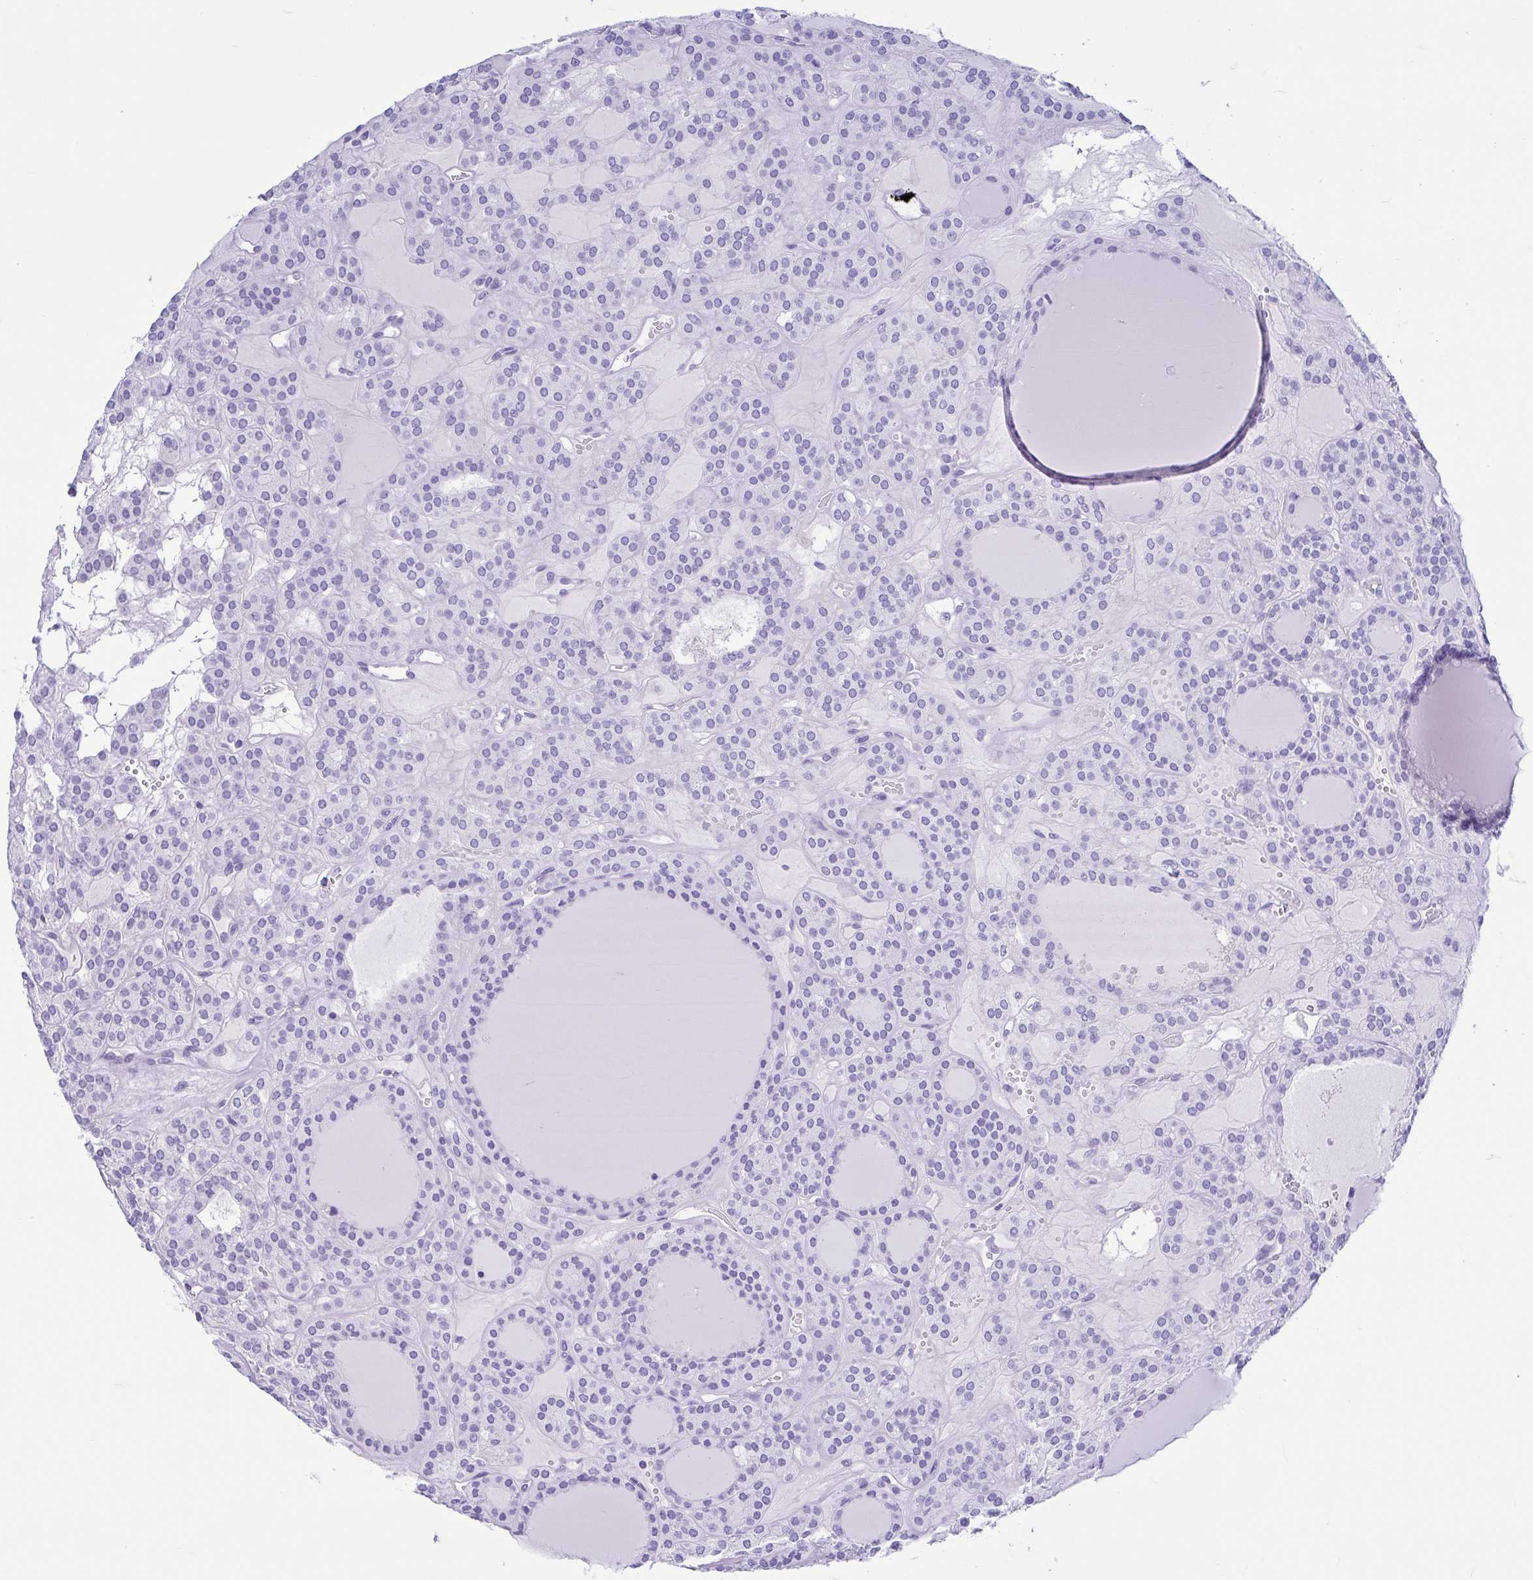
{"staining": {"intensity": "negative", "quantity": "none", "location": "none"}, "tissue": "thyroid cancer", "cell_type": "Tumor cells", "image_type": "cancer", "snomed": [{"axis": "morphology", "description": "Follicular adenoma carcinoma, NOS"}, {"axis": "topography", "description": "Thyroid gland"}], "caption": "Immunohistochemical staining of human follicular adenoma carcinoma (thyroid) demonstrates no significant positivity in tumor cells.", "gene": "OR4N4", "patient": {"sex": "female", "age": 63}}